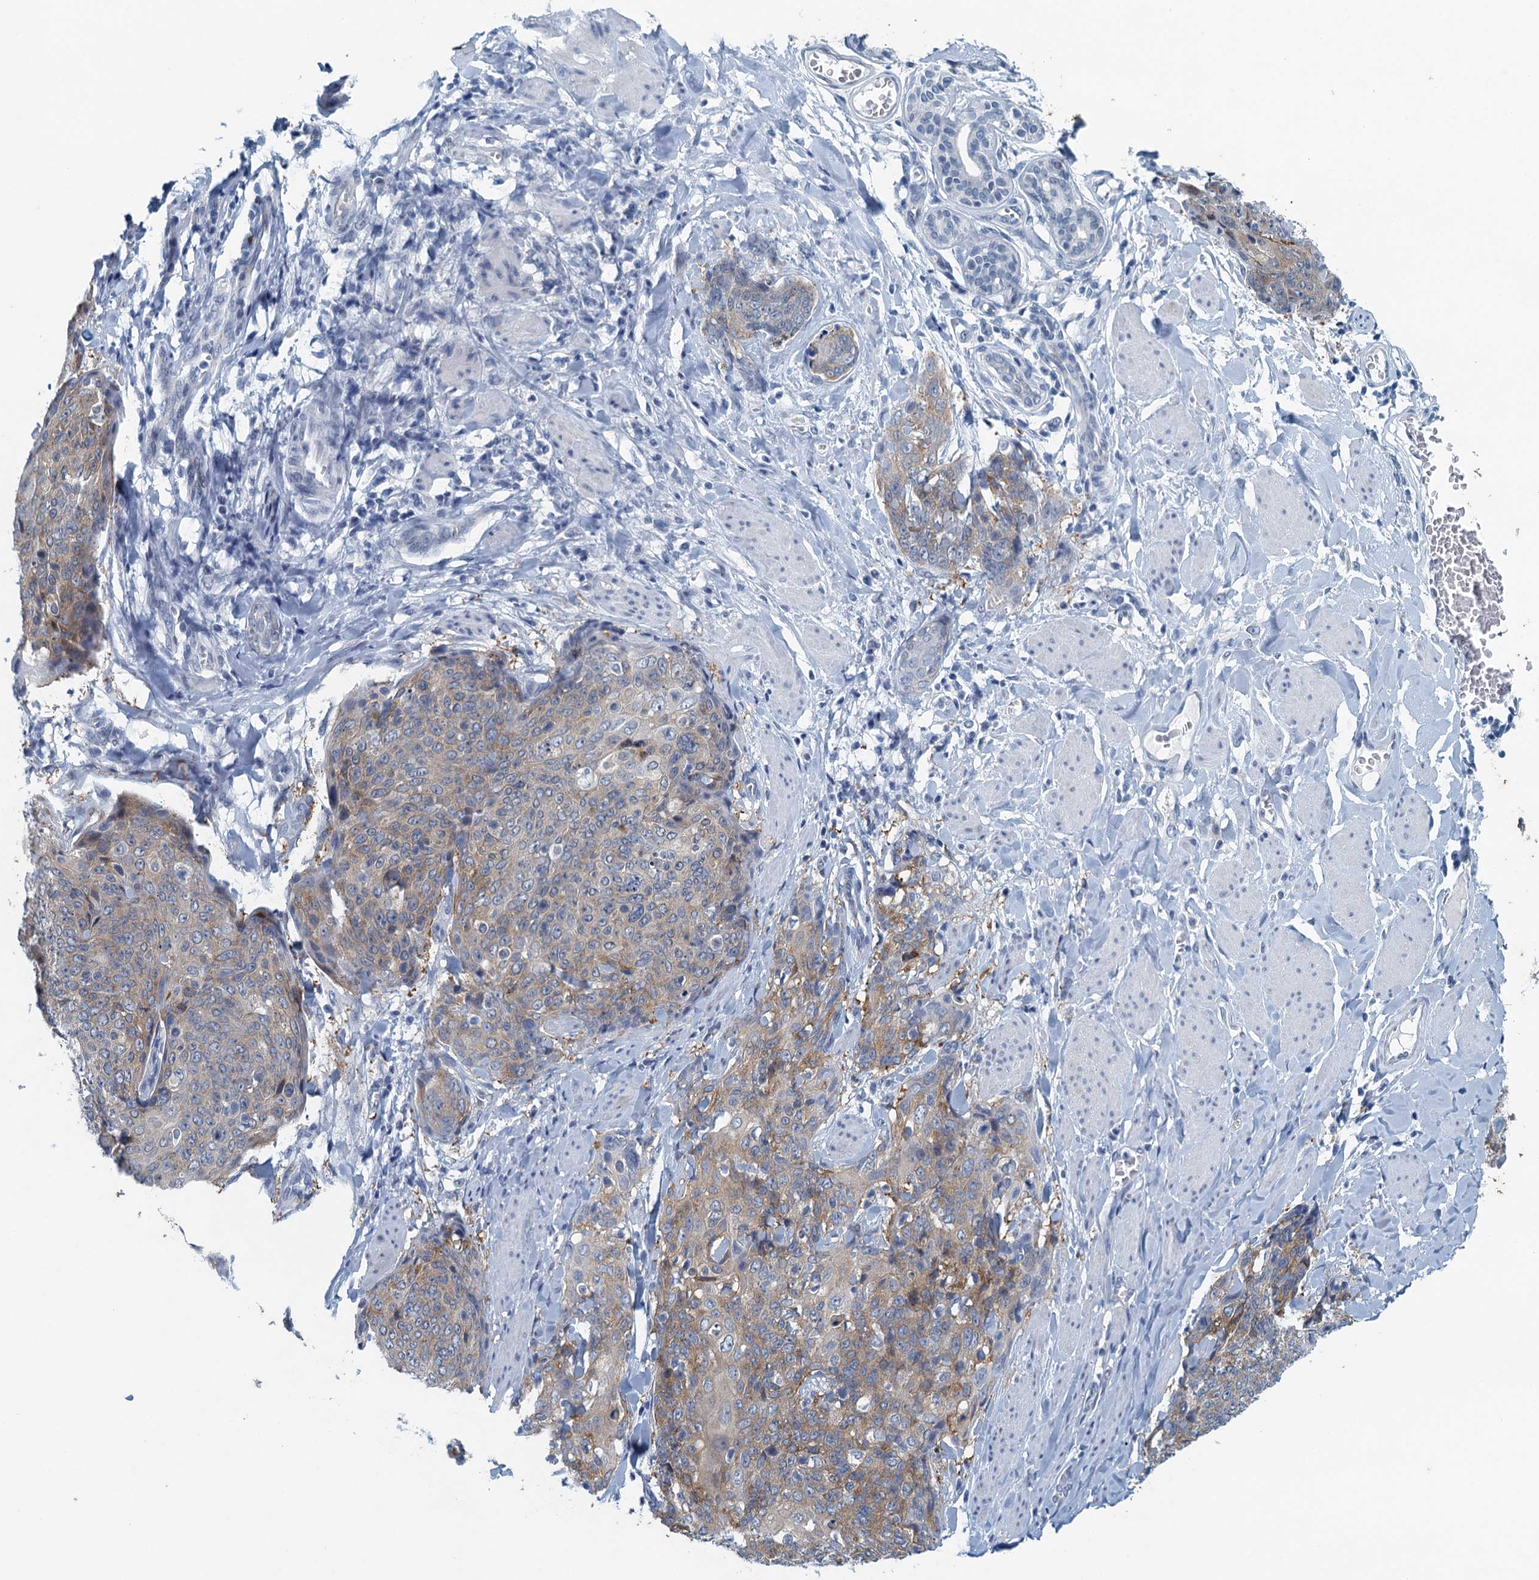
{"staining": {"intensity": "weak", "quantity": "25%-75%", "location": "cytoplasmic/membranous"}, "tissue": "skin cancer", "cell_type": "Tumor cells", "image_type": "cancer", "snomed": [{"axis": "morphology", "description": "Squamous cell carcinoma, NOS"}, {"axis": "topography", "description": "Skin"}, {"axis": "topography", "description": "Vulva"}], "caption": "Skin squamous cell carcinoma was stained to show a protein in brown. There is low levels of weak cytoplasmic/membranous positivity in approximately 25%-75% of tumor cells.", "gene": "ENSG00000131152", "patient": {"sex": "female", "age": 85}}